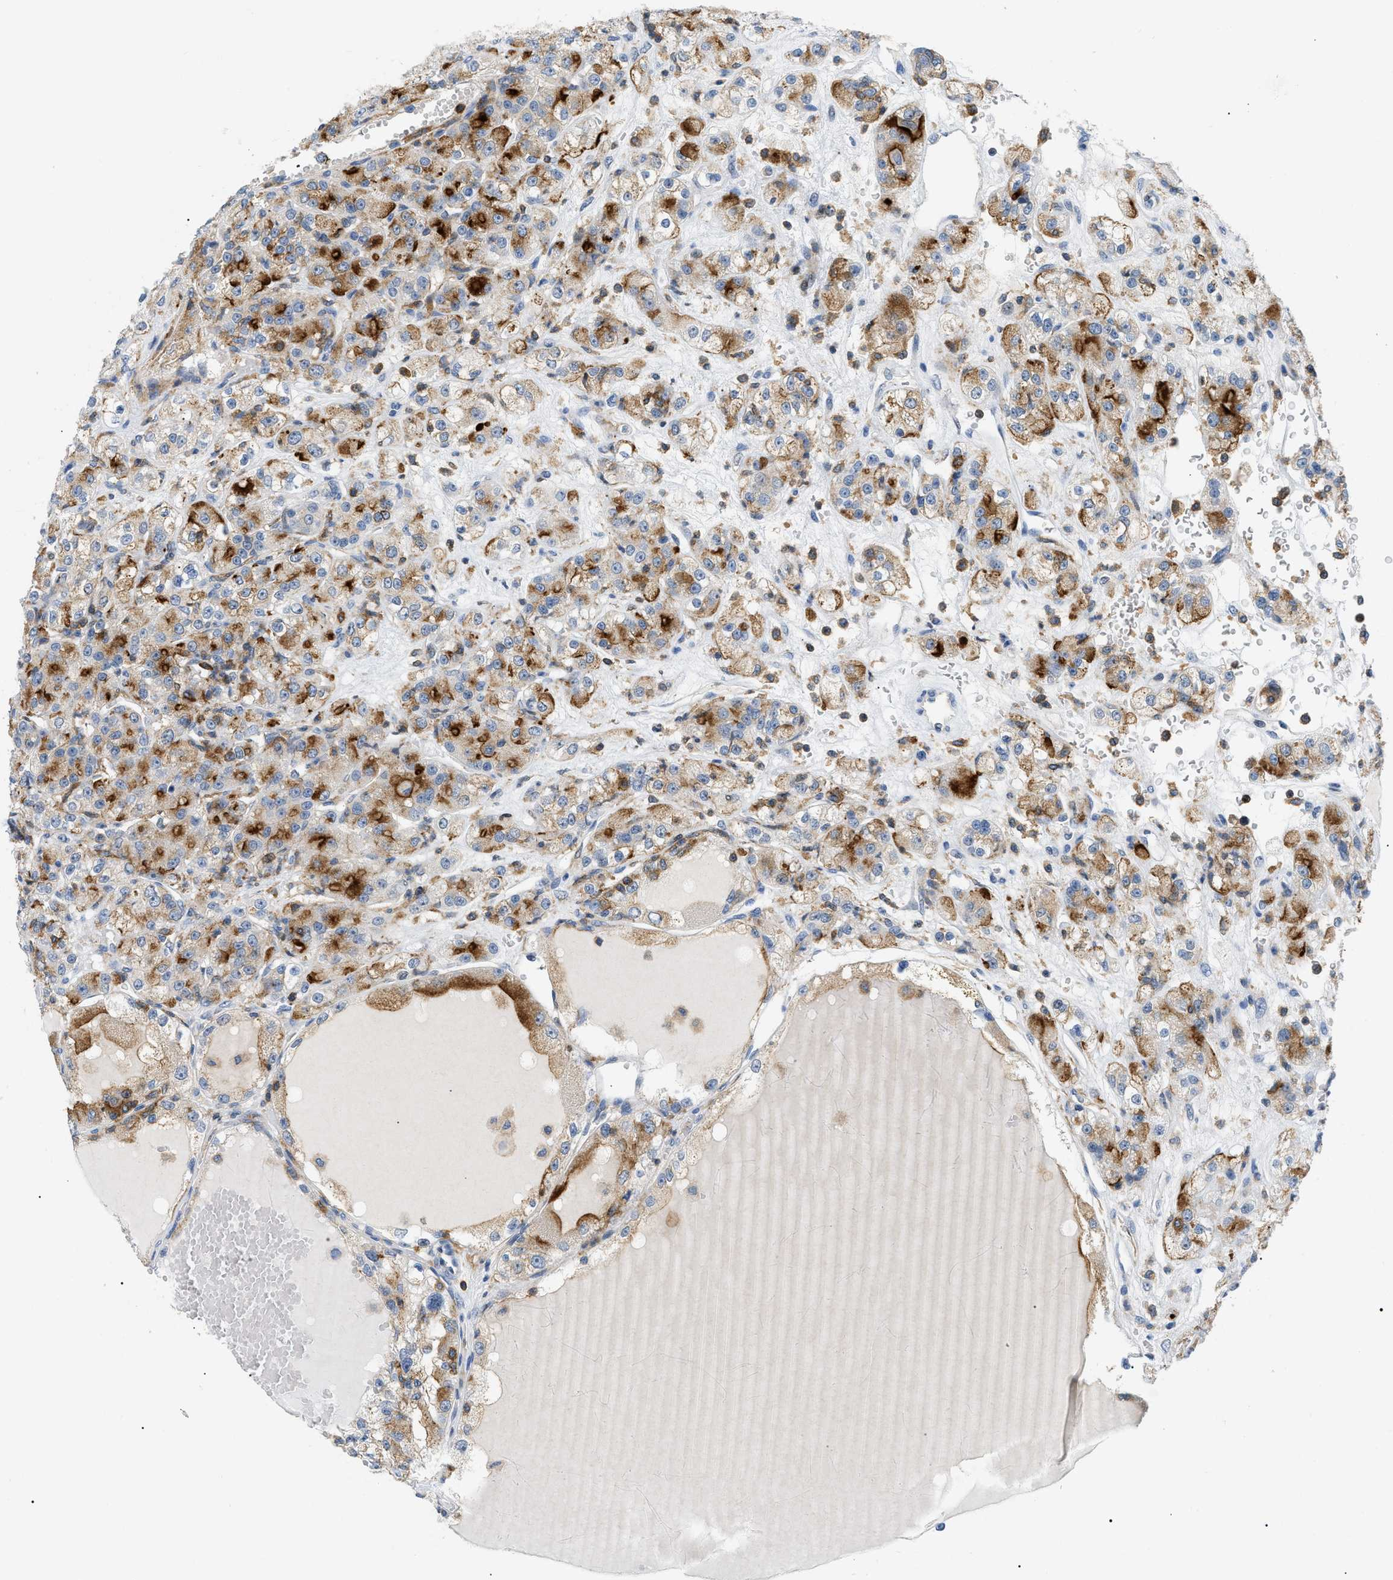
{"staining": {"intensity": "strong", "quantity": "25%-75%", "location": "cytoplasmic/membranous"}, "tissue": "renal cancer", "cell_type": "Tumor cells", "image_type": "cancer", "snomed": [{"axis": "morphology", "description": "Normal tissue, NOS"}, {"axis": "morphology", "description": "Adenocarcinoma, NOS"}, {"axis": "topography", "description": "Kidney"}], "caption": "A photomicrograph of renal adenocarcinoma stained for a protein reveals strong cytoplasmic/membranous brown staining in tumor cells.", "gene": "INPP5D", "patient": {"sex": "male", "age": 61}}